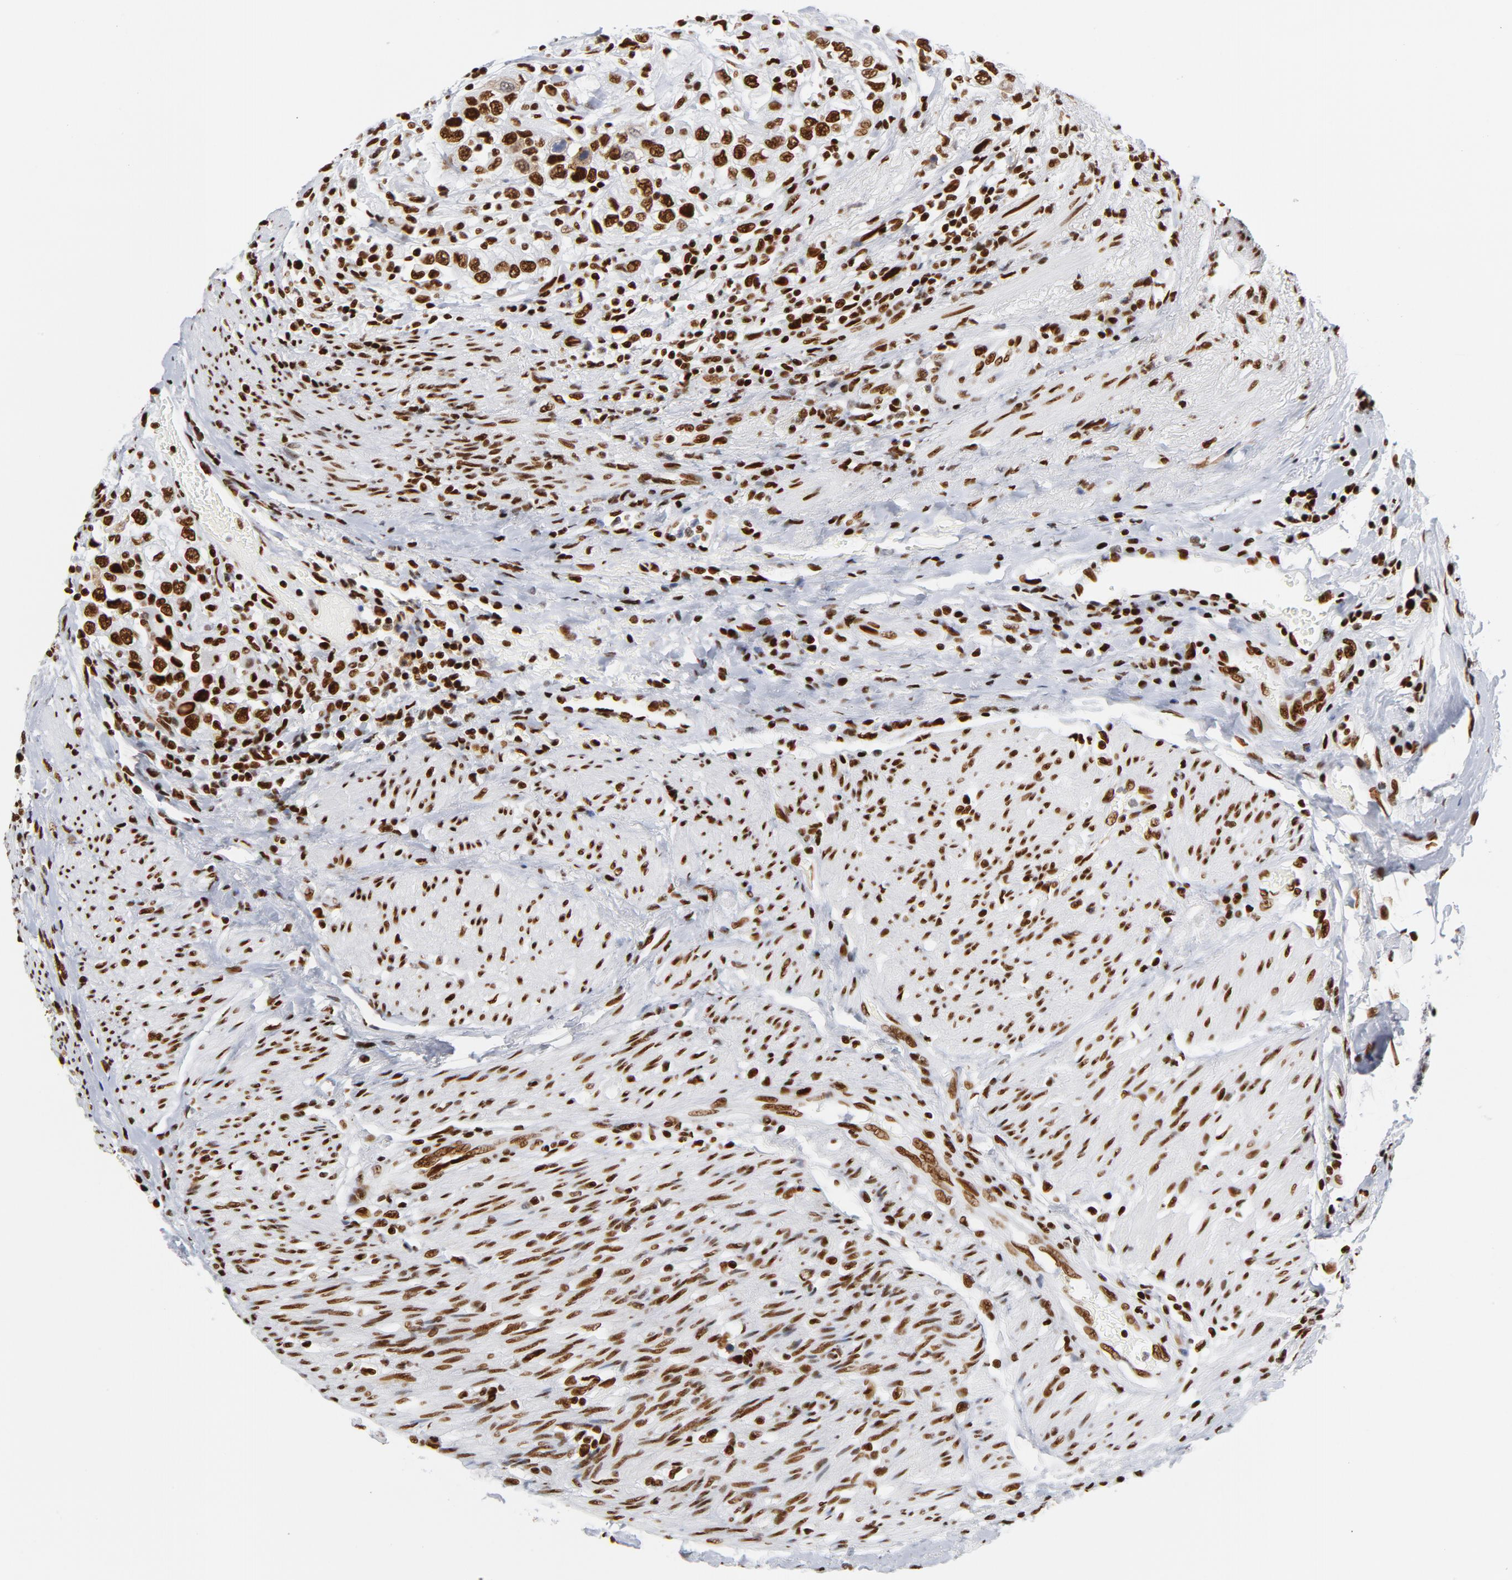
{"staining": {"intensity": "strong", "quantity": ">75%", "location": "nuclear"}, "tissue": "urothelial cancer", "cell_type": "Tumor cells", "image_type": "cancer", "snomed": [{"axis": "morphology", "description": "Urothelial carcinoma, High grade"}, {"axis": "topography", "description": "Urinary bladder"}], "caption": "Urothelial cancer tissue reveals strong nuclear positivity in about >75% of tumor cells, visualized by immunohistochemistry. The staining was performed using DAB (3,3'-diaminobenzidine), with brown indicating positive protein expression. Nuclei are stained blue with hematoxylin.", "gene": "XRCC5", "patient": {"sex": "female", "age": 80}}